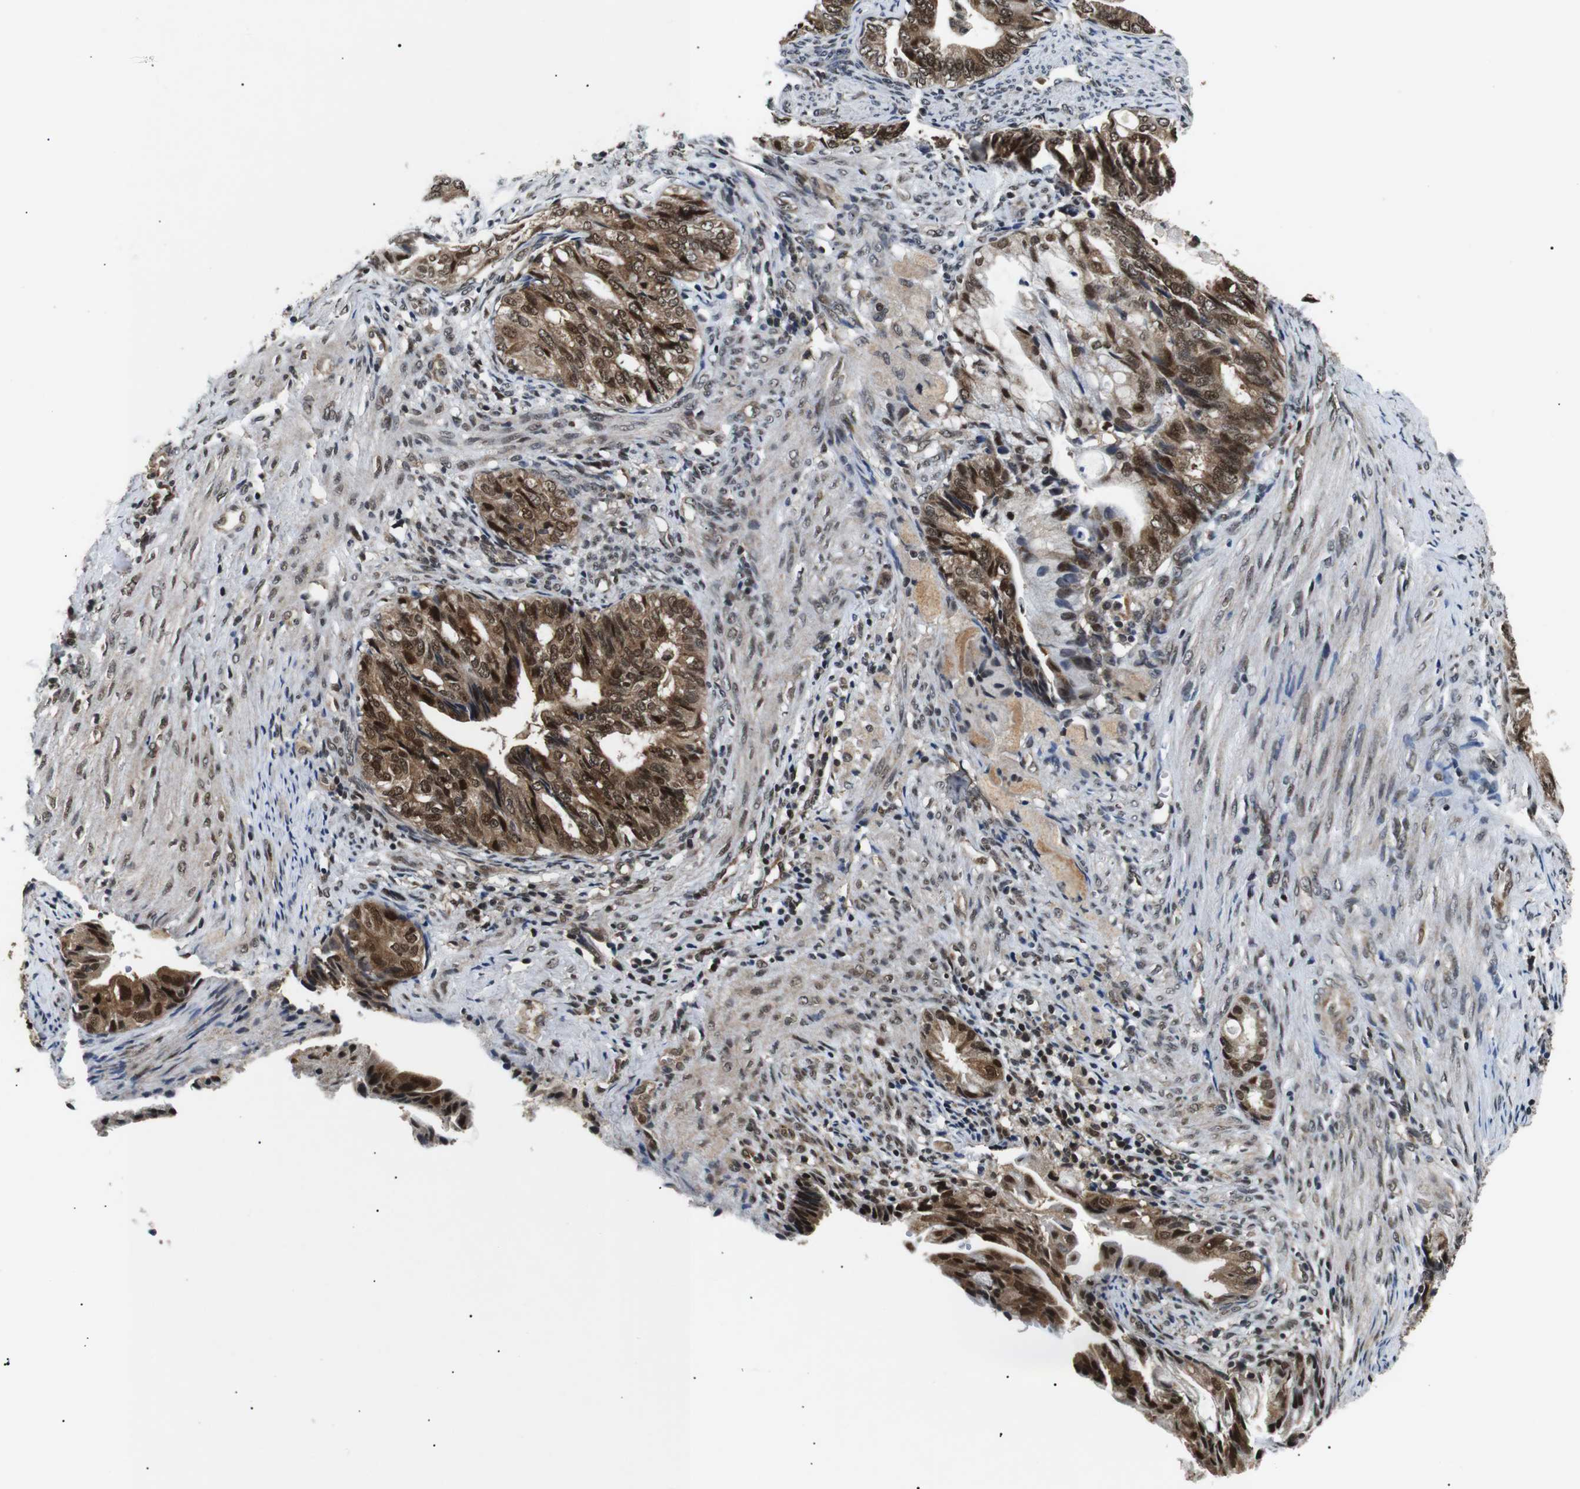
{"staining": {"intensity": "moderate", "quantity": ">75%", "location": "cytoplasmic/membranous,nuclear"}, "tissue": "endometrial cancer", "cell_type": "Tumor cells", "image_type": "cancer", "snomed": [{"axis": "morphology", "description": "Adenocarcinoma, NOS"}, {"axis": "topography", "description": "Endometrium"}], "caption": "Endometrial adenocarcinoma stained with a brown dye shows moderate cytoplasmic/membranous and nuclear positive expression in approximately >75% of tumor cells.", "gene": "SKP1", "patient": {"sex": "female", "age": 86}}